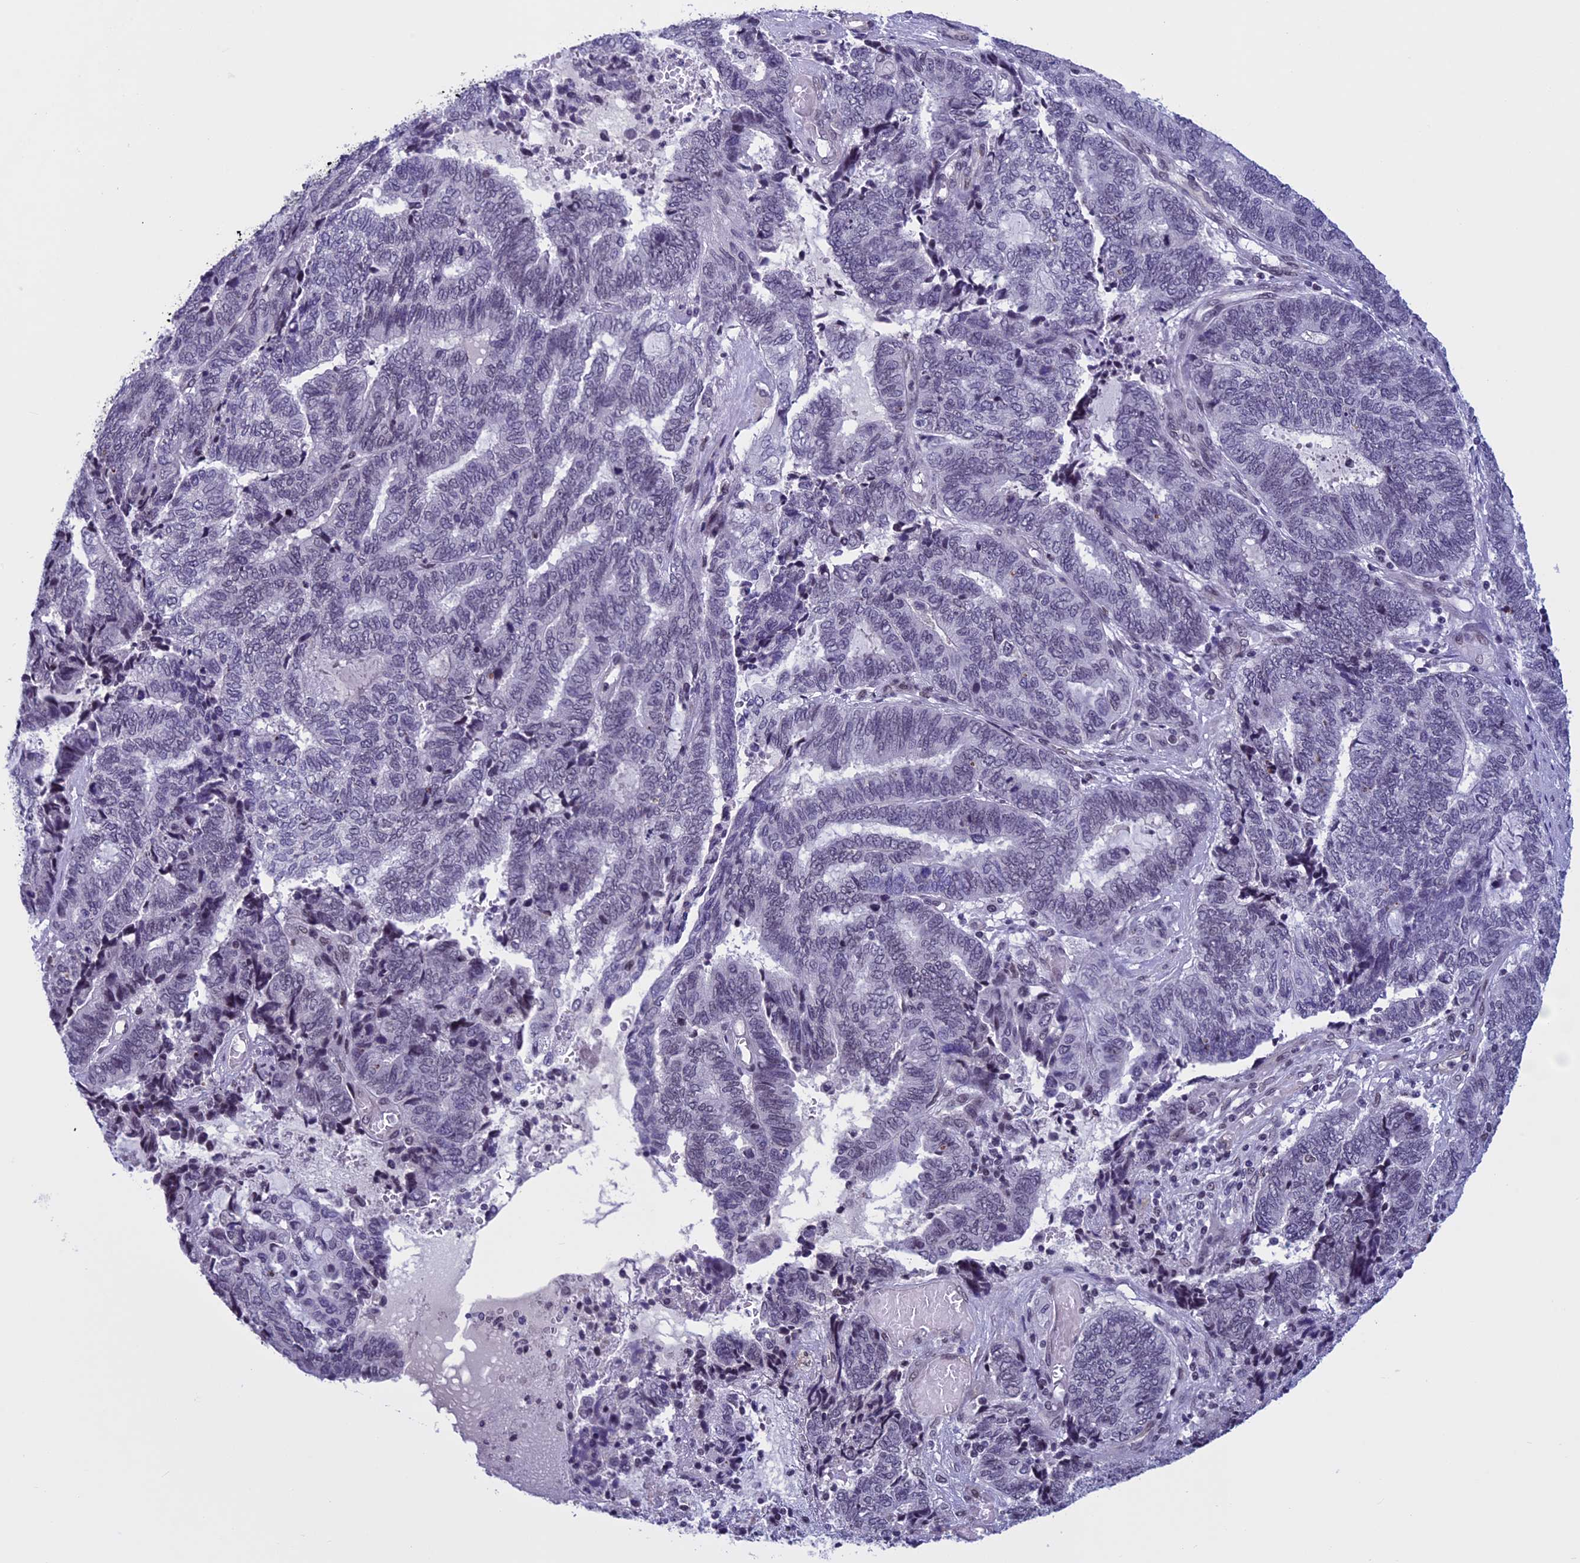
{"staining": {"intensity": "negative", "quantity": "none", "location": "none"}, "tissue": "endometrial cancer", "cell_type": "Tumor cells", "image_type": "cancer", "snomed": [{"axis": "morphology", "description": "Adenocarcinoma, NOS"}, {"axis": "topography", "description": "Uterus"}, {"axis": "topography", "description": "Endometrium"}], "caption": "Tumor cells show no significant protein staining in endometrial cancer.", "gene": "NIPBL", "patient": {"sex": "female", "age": 70}}